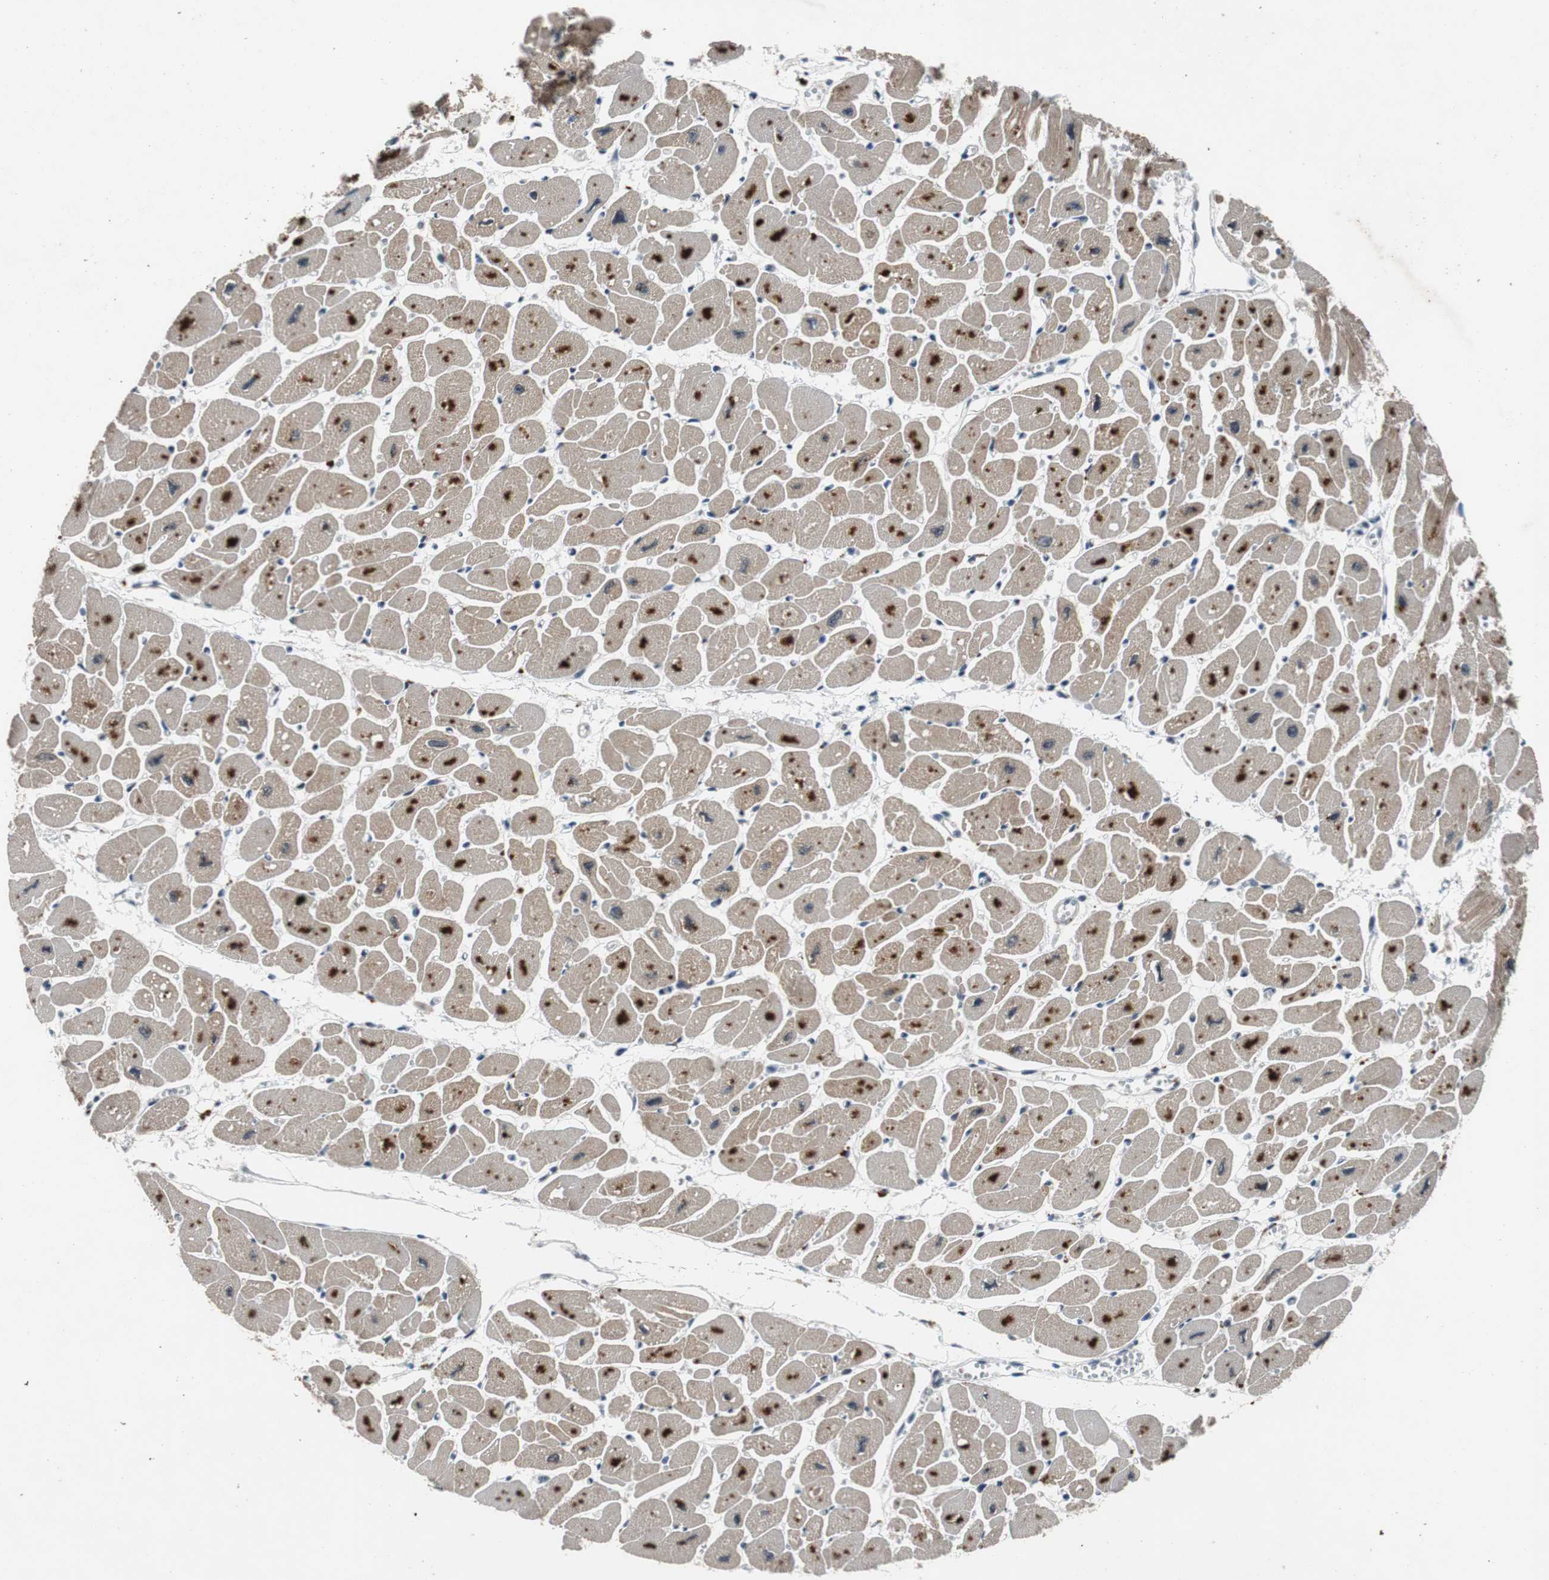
{"staining": {"intensity": "strong", "quantity": ">75%", "location": "nuclear"}, "tissue": "heart muscle", "cell_type": "Cardiomyocytes", "image_type": "normal", "snomed": [{"axis": "morphology", "description": "Normal tissue, NOS"}, {"axis": "topography", "description": "Heart"}], "caption": "Protein staining demonstrates strong nuclear staining in approximately >75% of cardiomyocytes in normal heart muscle. The protein of interest is stained brown, and the nuclei are stained in blue (DAB IHC with brightfield microscopy, high magnification).", "gene": "USP28", "patient": {"sex": "female", "age": 54}}